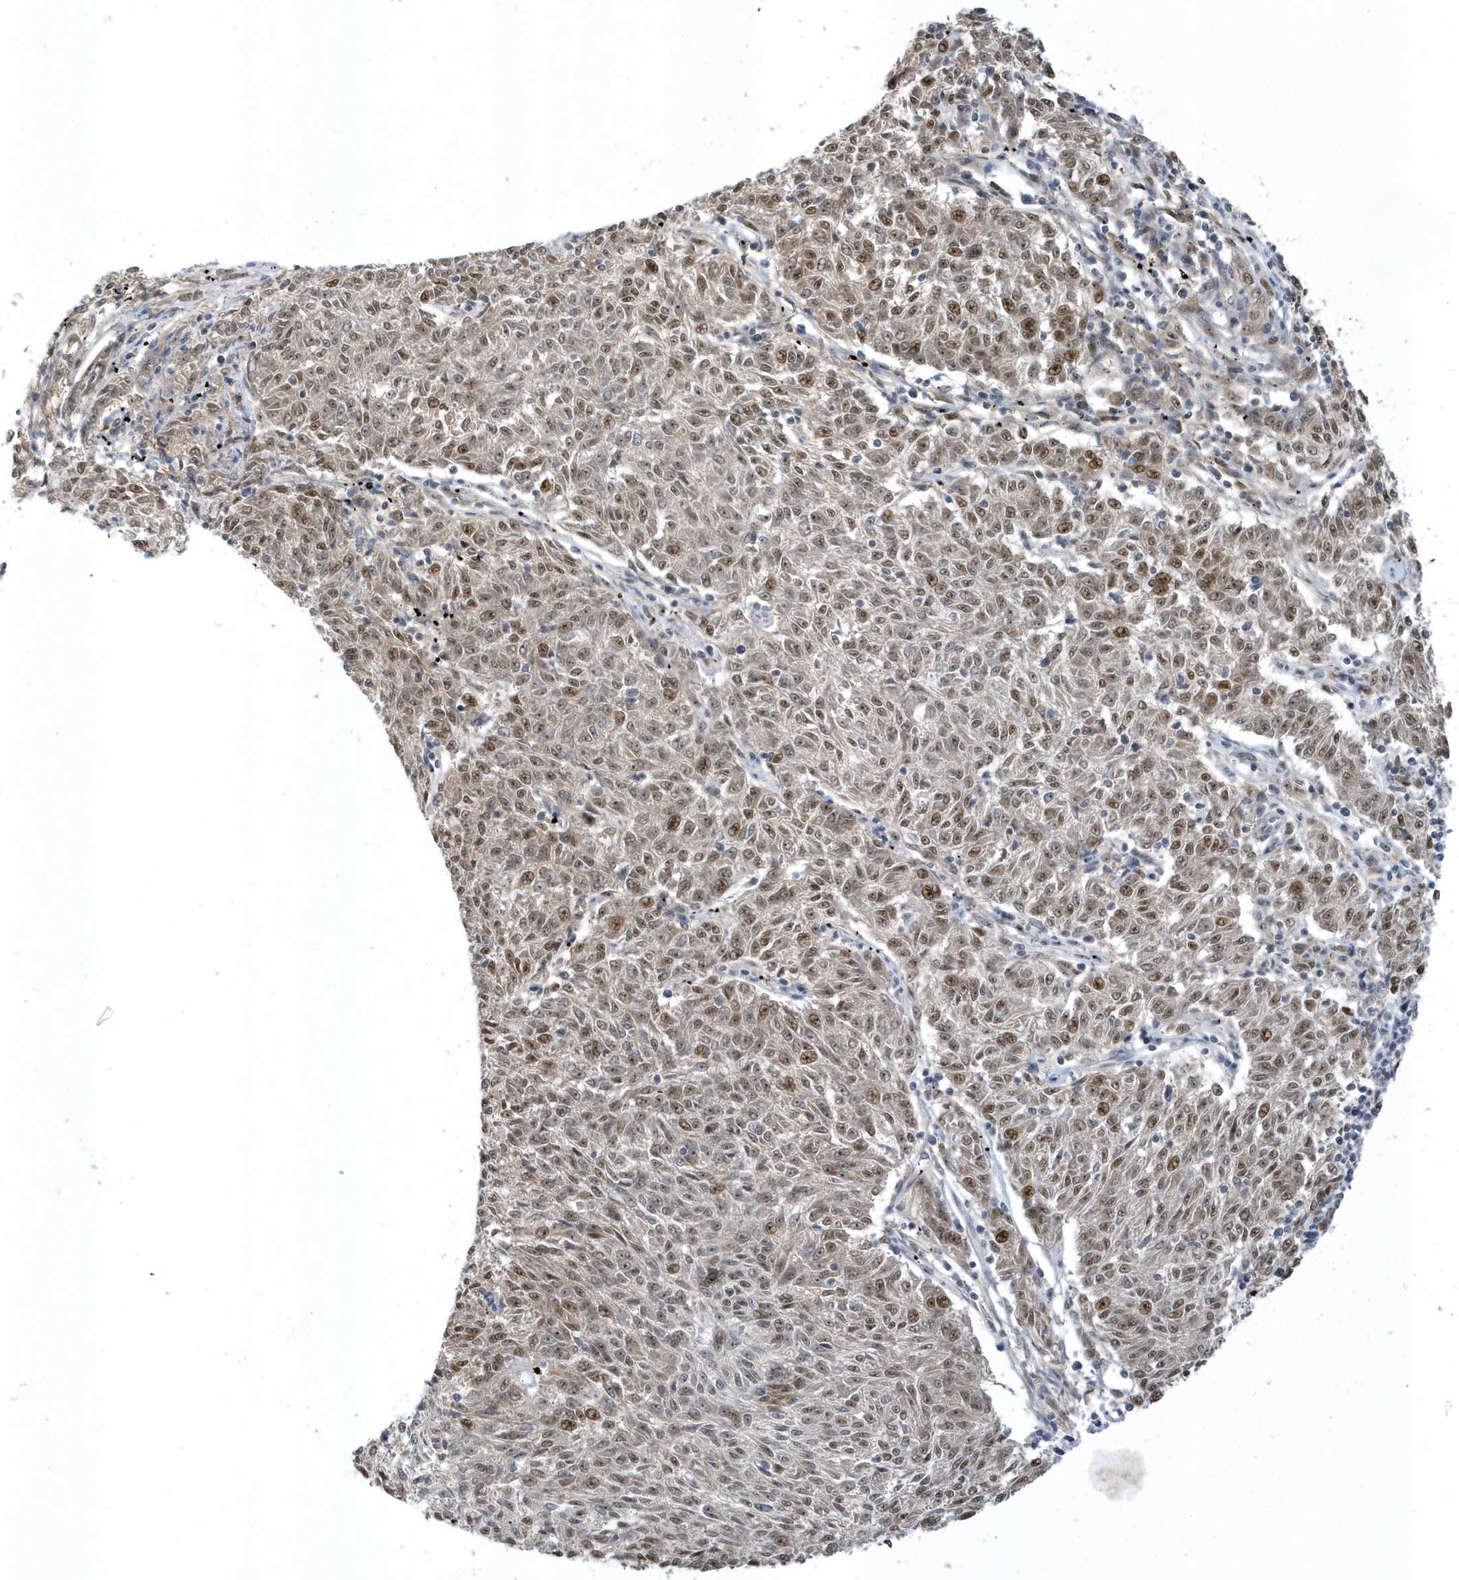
{"staining": {"intensity": "moderate", "quantity": ">75%", "location": "nuclear"}, "tissue": "melanoma", "cell_type": "Tumor cells", "image_type": "cancer", "snomed": [{"axis": "morphology", "description": "Malignant melanoma, NOS"}, {"axis": "topography", "description": "Skin"}], "caption": "An image of malignant melanoma stained for a protein exhibits moderate nuclear brown staining in tumor cells. Nuclei are stained in blue.", "gene": "ZNF740", "patient": {"sex": "female", "age": 72}}